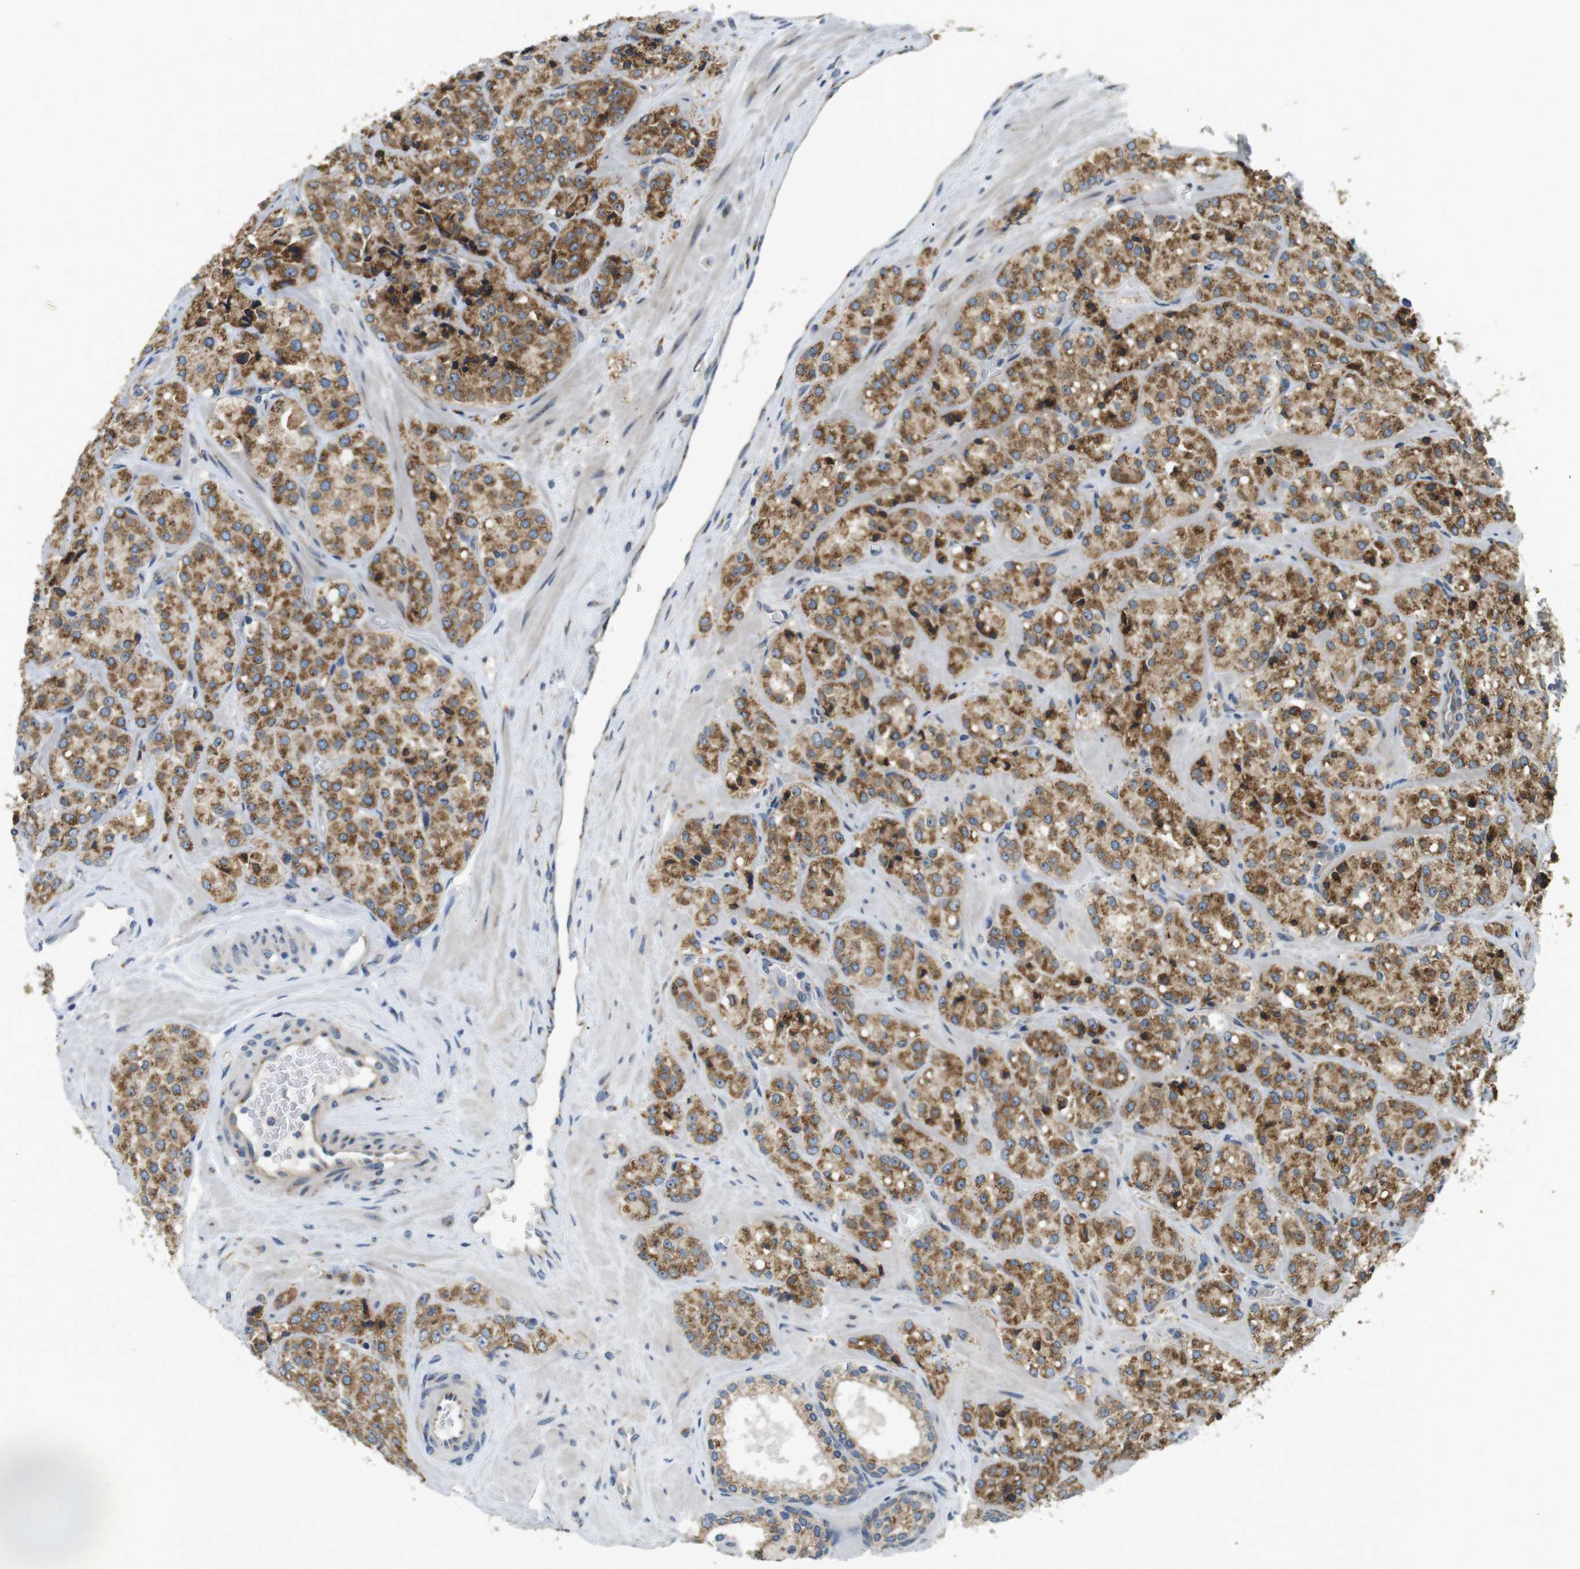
{"staining": {"intensity": "moderate", "quantity": ">75%", "location": "cytoplasmic/membranous"}, "tissue": "prostate cancer", "cell_type": "Tumor cells", "image_type": "cancer", "snomed": [{"axis": "morphology", "description": "Adenocarcinoma, High grade"}, {"axis": "topography", "description": "Prostate"}], "caption": "This is a photomicrograph of IHC staining of prostate adenocarcinoma (high-grade), which shows moderate expression in the cytoplasmic/membranous of tumor cells.", "gene": "TMEM143", "patient": {"sex": "male", "age": 64}}